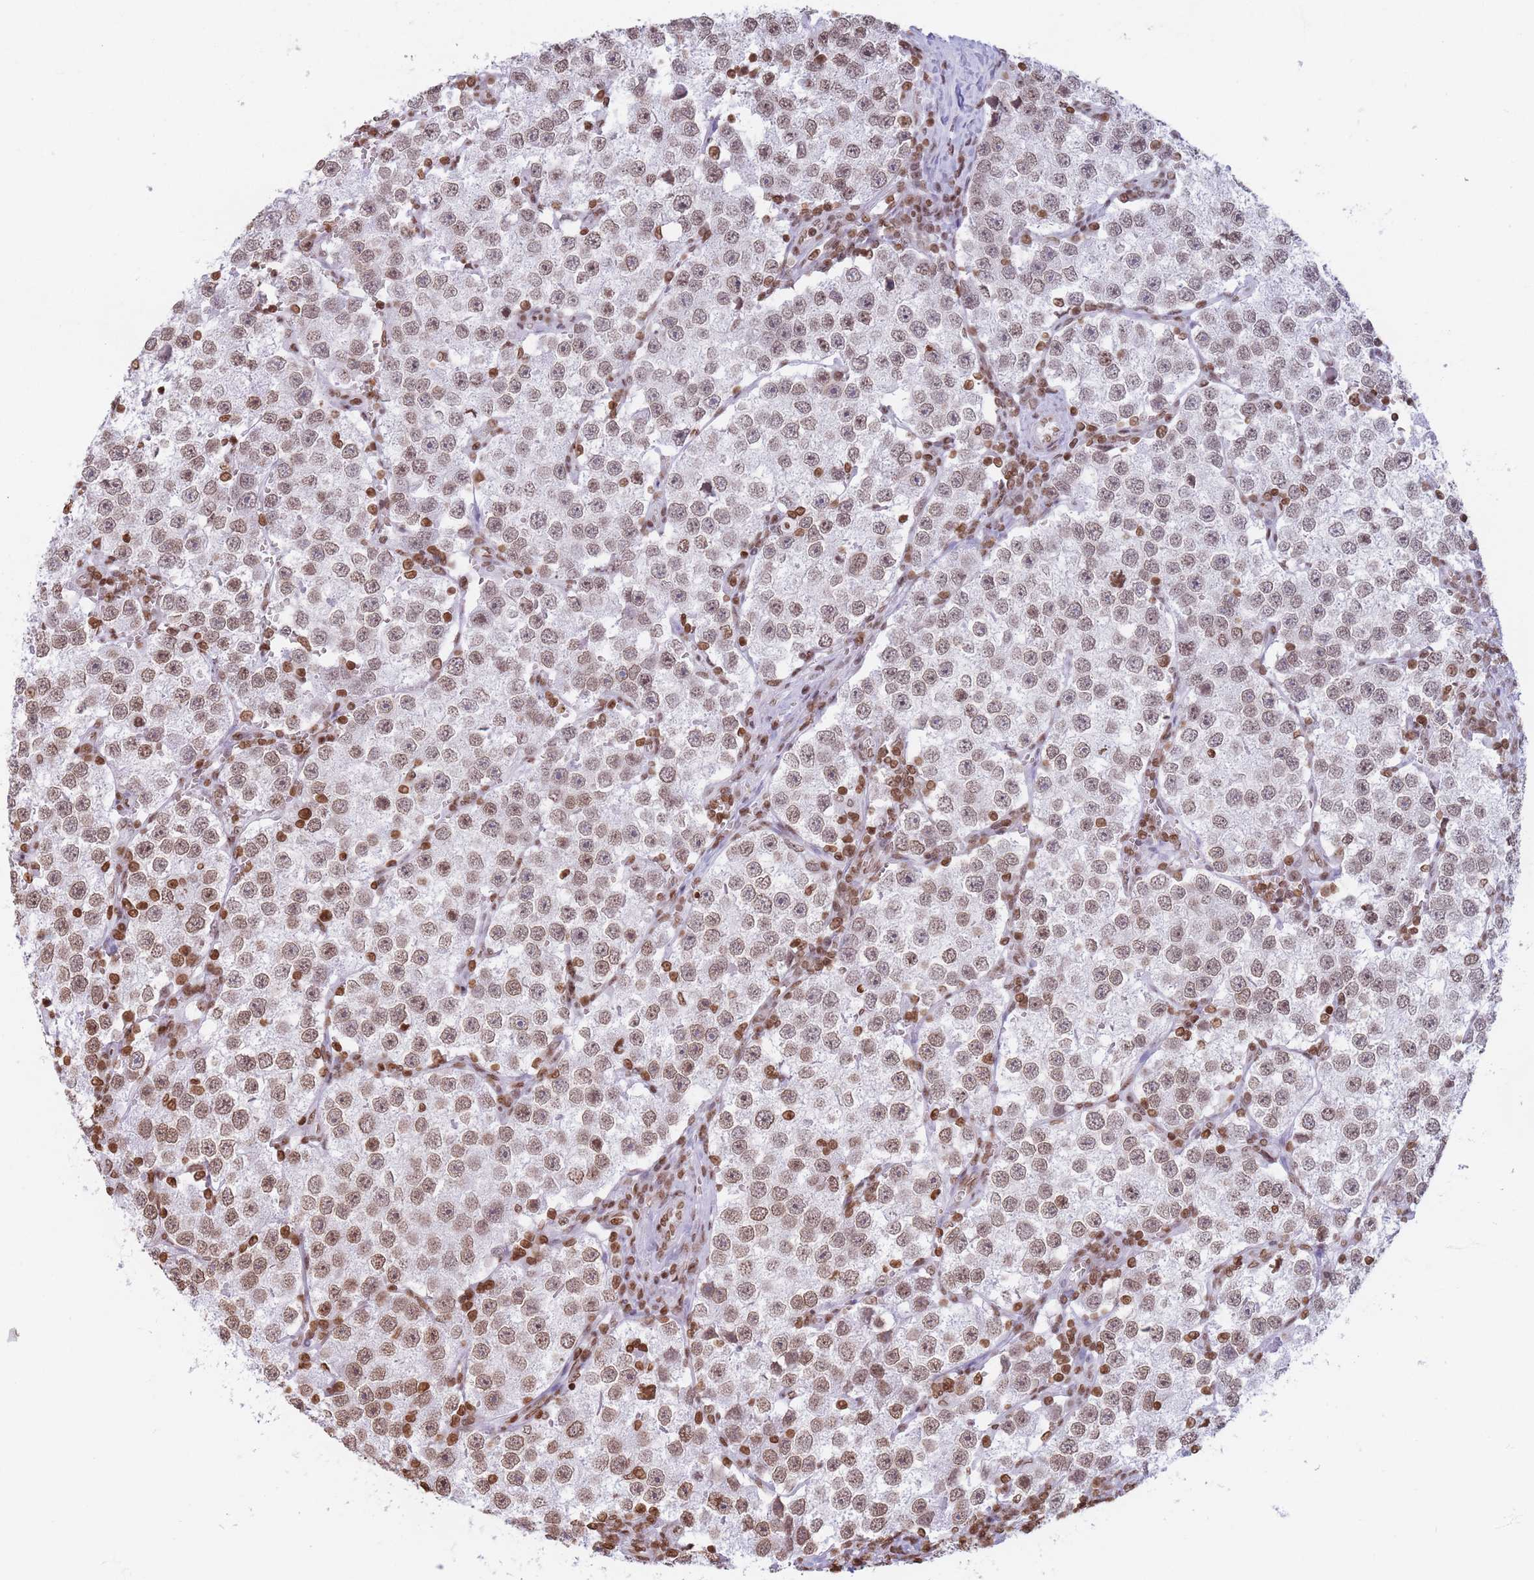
{"staining": {"intensity": "moderate", "quantity": ">75%", "location": "nuclear"}, "tissue": "testis cancer", "cell_type": "Tumor cells", "image_type": "cancer", "snomed": [{"axis": "morphology", "description": "Seminoma, NOS"}, {"axis": "topography", "description": "Testis"}], "caption": "IHC (DAB (3,3'-diaminobenzidine)) staining of human testis cancer (seminoma) reveals moderate nuclear protein expression in about >75% of tumor cells.", "gene": "RYK", "patient": {"sex": "male", "age": 37}}